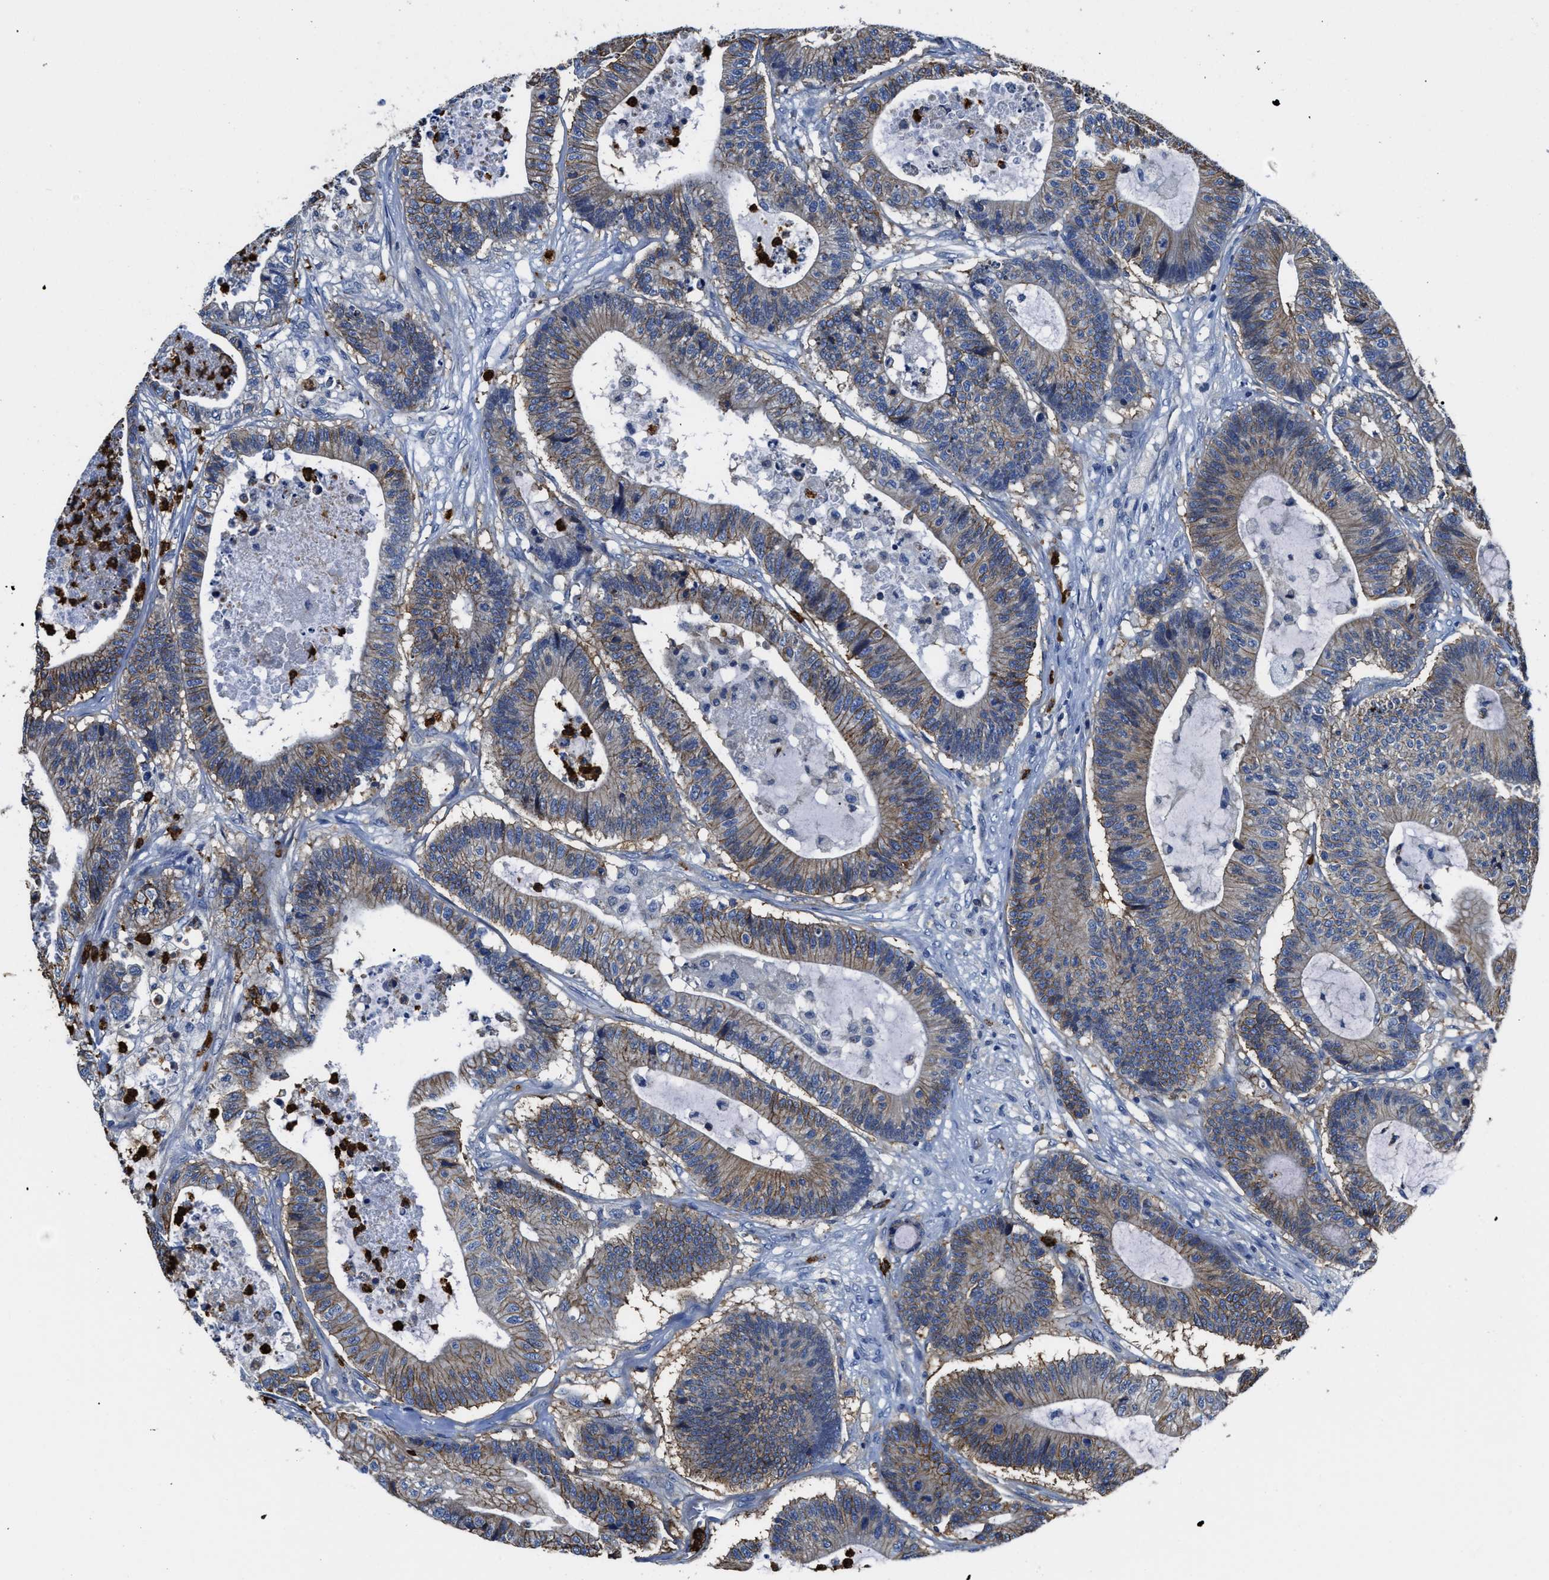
{"staining": {"intensity": "weak", "quantity": "25%-75%", "location": "cytoplasmic/membranous"}, "tissue": "colorectal cancer", "cell_type": "Tumor cells", "image_type": "cancer", "snomed": [{"axis": "morphology", "description": "Adenocarcinoma, NOS"}, {"axis": "topography", "description": "Colon"}], "caption": "Weak cytoplasmic/membranous expression is appreciated in about 25%-75% of tumor cells in colorectal cancer. (DAB = brown stain, brightfield microscopy at high magnification).", "gene": "TRAF6", "patient": {"sex": "female", "age": 84}}